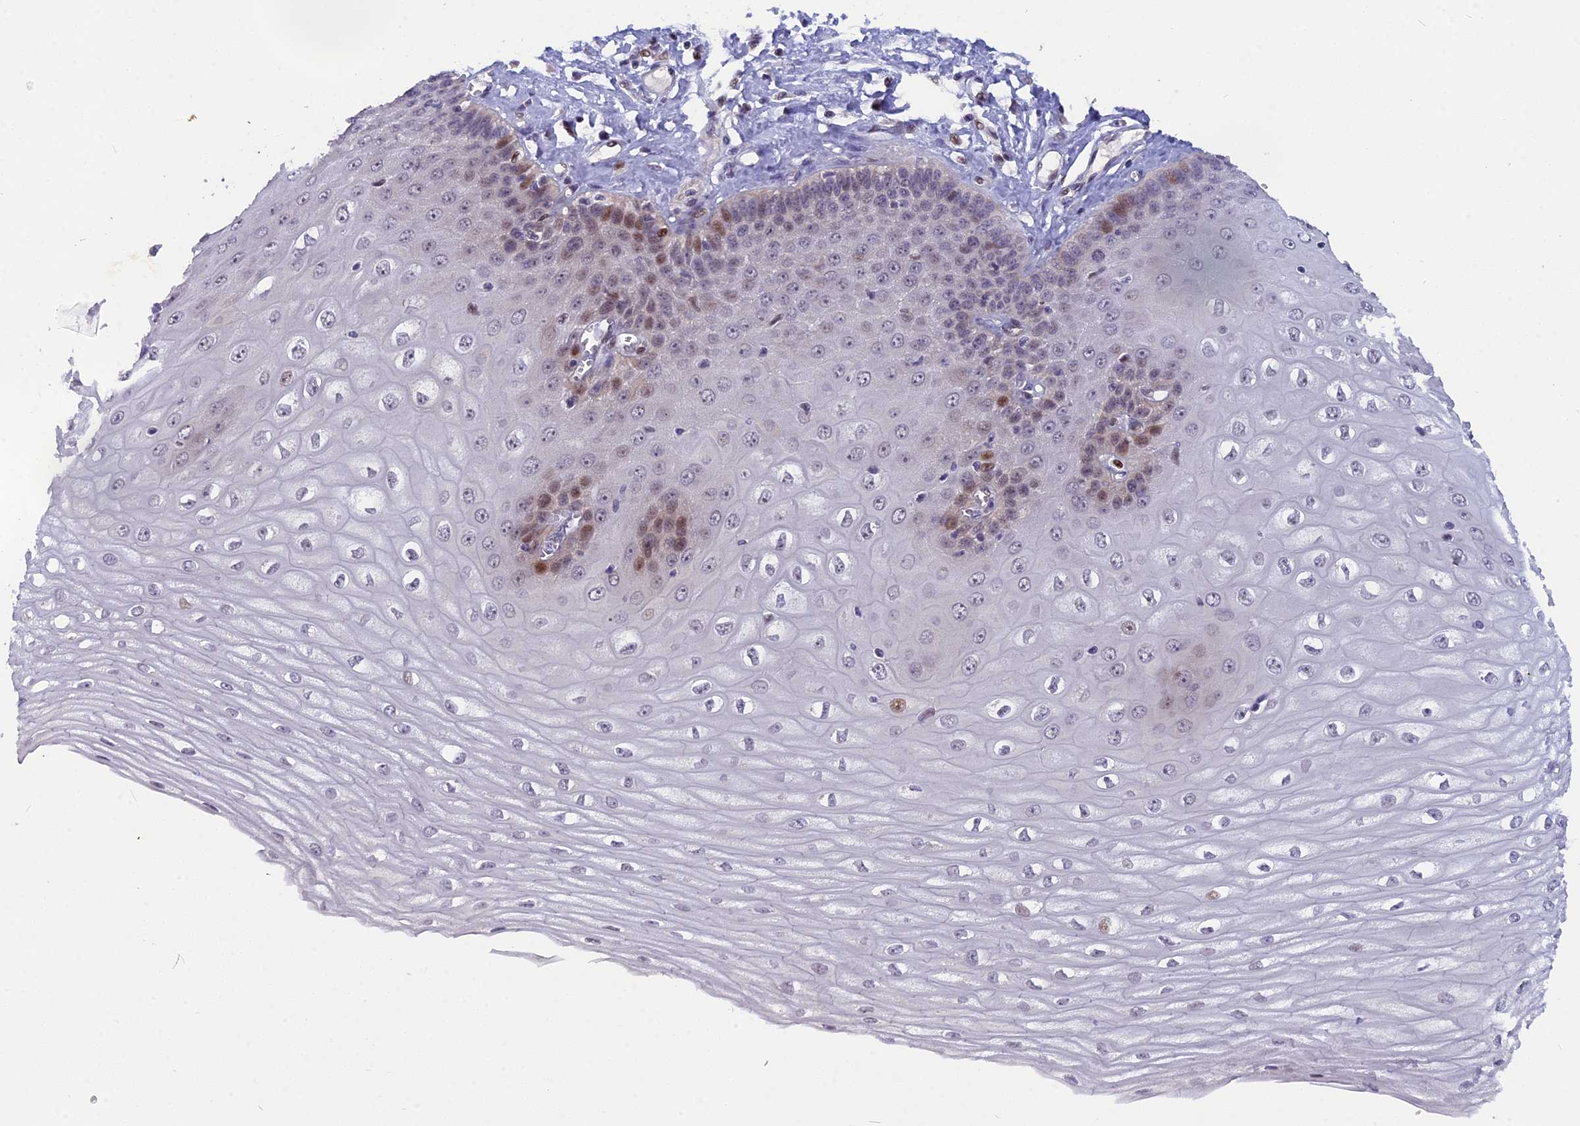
{"staining": {"intensity": "moderate", "quantity": "25%-75%", "location": "nuclear"}, "tissue": "esophagus", "cell_type": "Squamous epithelial cells", "image_type": "normal", "snomed": [{"axis": "morphology", "description": "Normal tissue, NOS"}, {"axis": "topography", "description": "Esophagus"}], "caption": "Immunohistochemistry micrograph of normal human esophagus stained for a protein (brown), which reveals medium levels of moderate nuclear staining in approximately 25%-75% of squamous epithelial cells.", "gene": "ANKRD34B", "patient": {"sex": "male", "age": 60}}